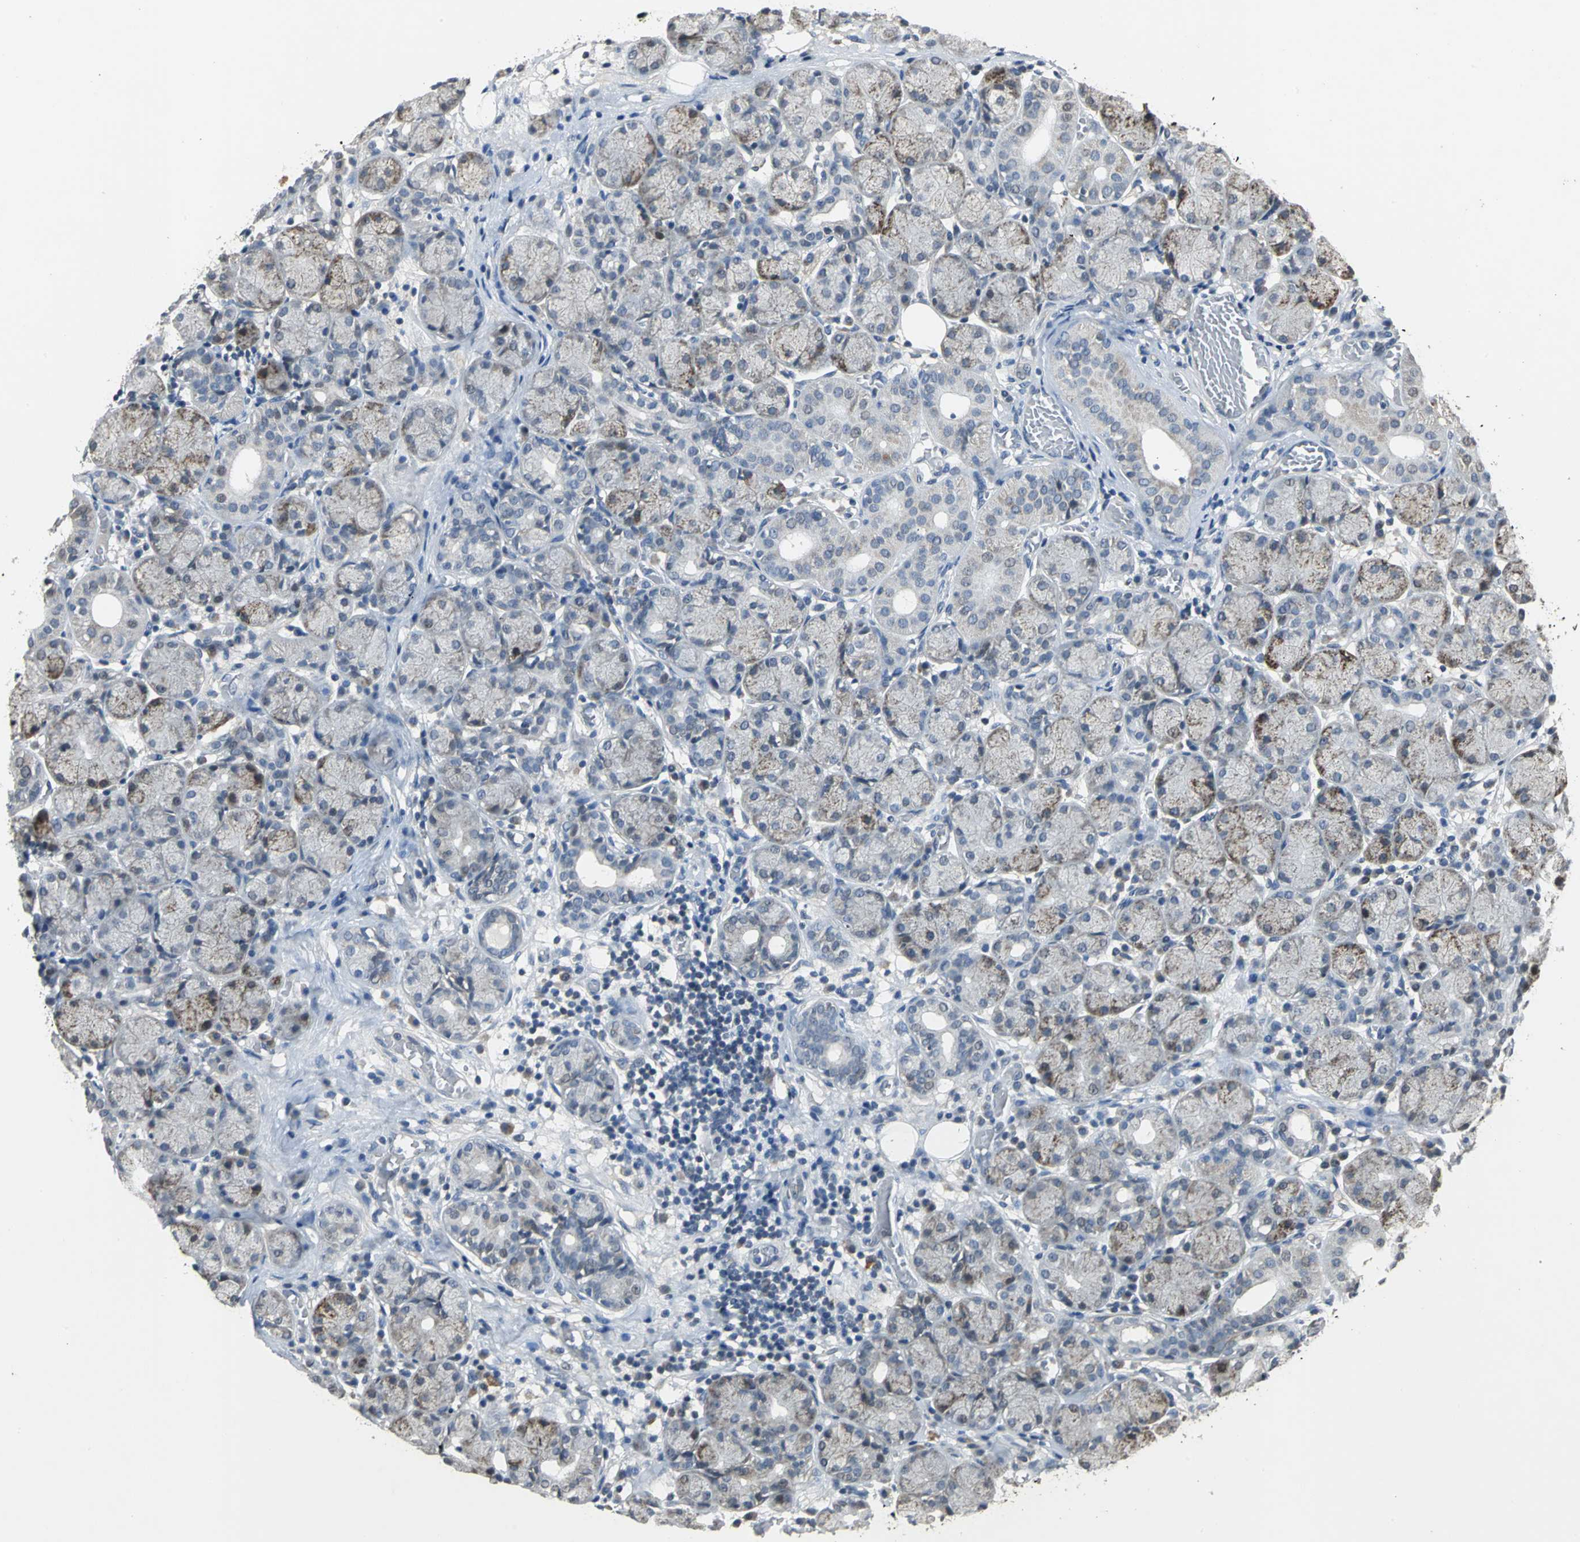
{"staining": {"intensity": "moderate", "quantity": "<25%", "location": "cytoplasmic/membranous"}, "tissue": "salivary gland", "cell_type": "Glandular cells", "image_type": "normal", "snomed": [{"axis": "morphology", "description": "Normal tissue, NOS"}, {"axis": "topography", "description": "Salivary gland"}], "caption": "IHC staining of normal salivary gland, which shows low levels of moderate cytoplasmic/membranous positivity in approximately <25% of glandular cells indicating moderate cytoplasmic/membranous protein positivity. The staining was performed using DAB (brown) for protein detection and nuclei were counterstained in hematoxylin (blue).", "gene": "JADE3", "patient": {"sex": "female", "age": 24}}